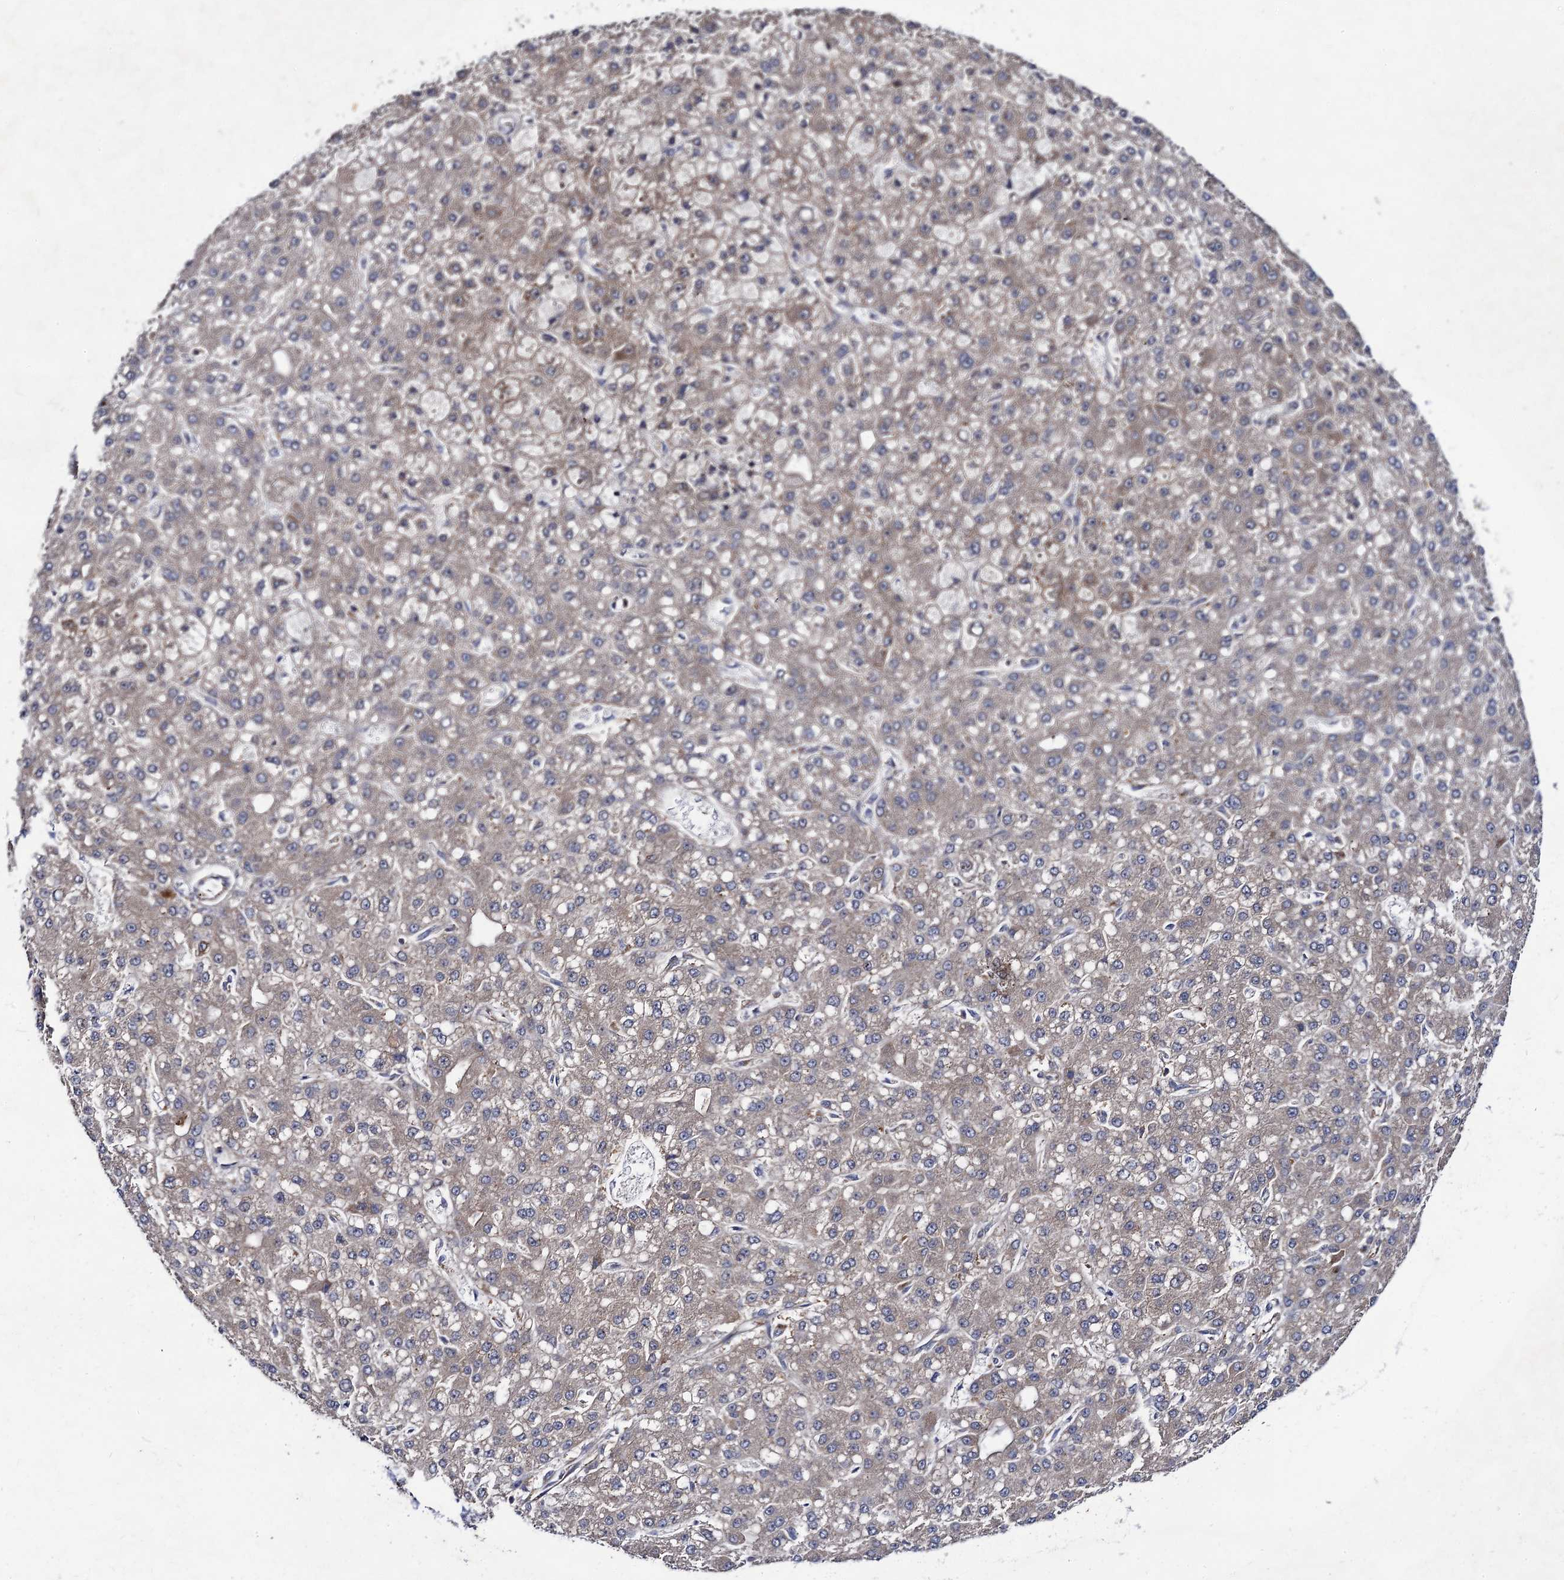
{"staining": {"intensity": "weak", "quantity": "<25%", "location": "cytoplasmic/membranous"}, "tissue": "liver cancer", "cell_type": "Tumor cells", "image_type": "cancer", "snomed": [{"axis": "morphology", "description": "Carcinoma, Hepatocellular, NOS"}, {"axis": "topography", "description": "Liver"}], "caption": "High magnification brightfield microscopy of liver hepatocellular carcinoma stained with DAB (3,3'-diaminobenzidine) (brown) and counterstained with hematoxylin (blue): tumor cells show no significant expression. (DAB immunohistochemistry (IHC) visualized using brightfield microscopy, high magnification).", "gene": "DYDC1", "patient": {"sex": "male", "age": 67}}